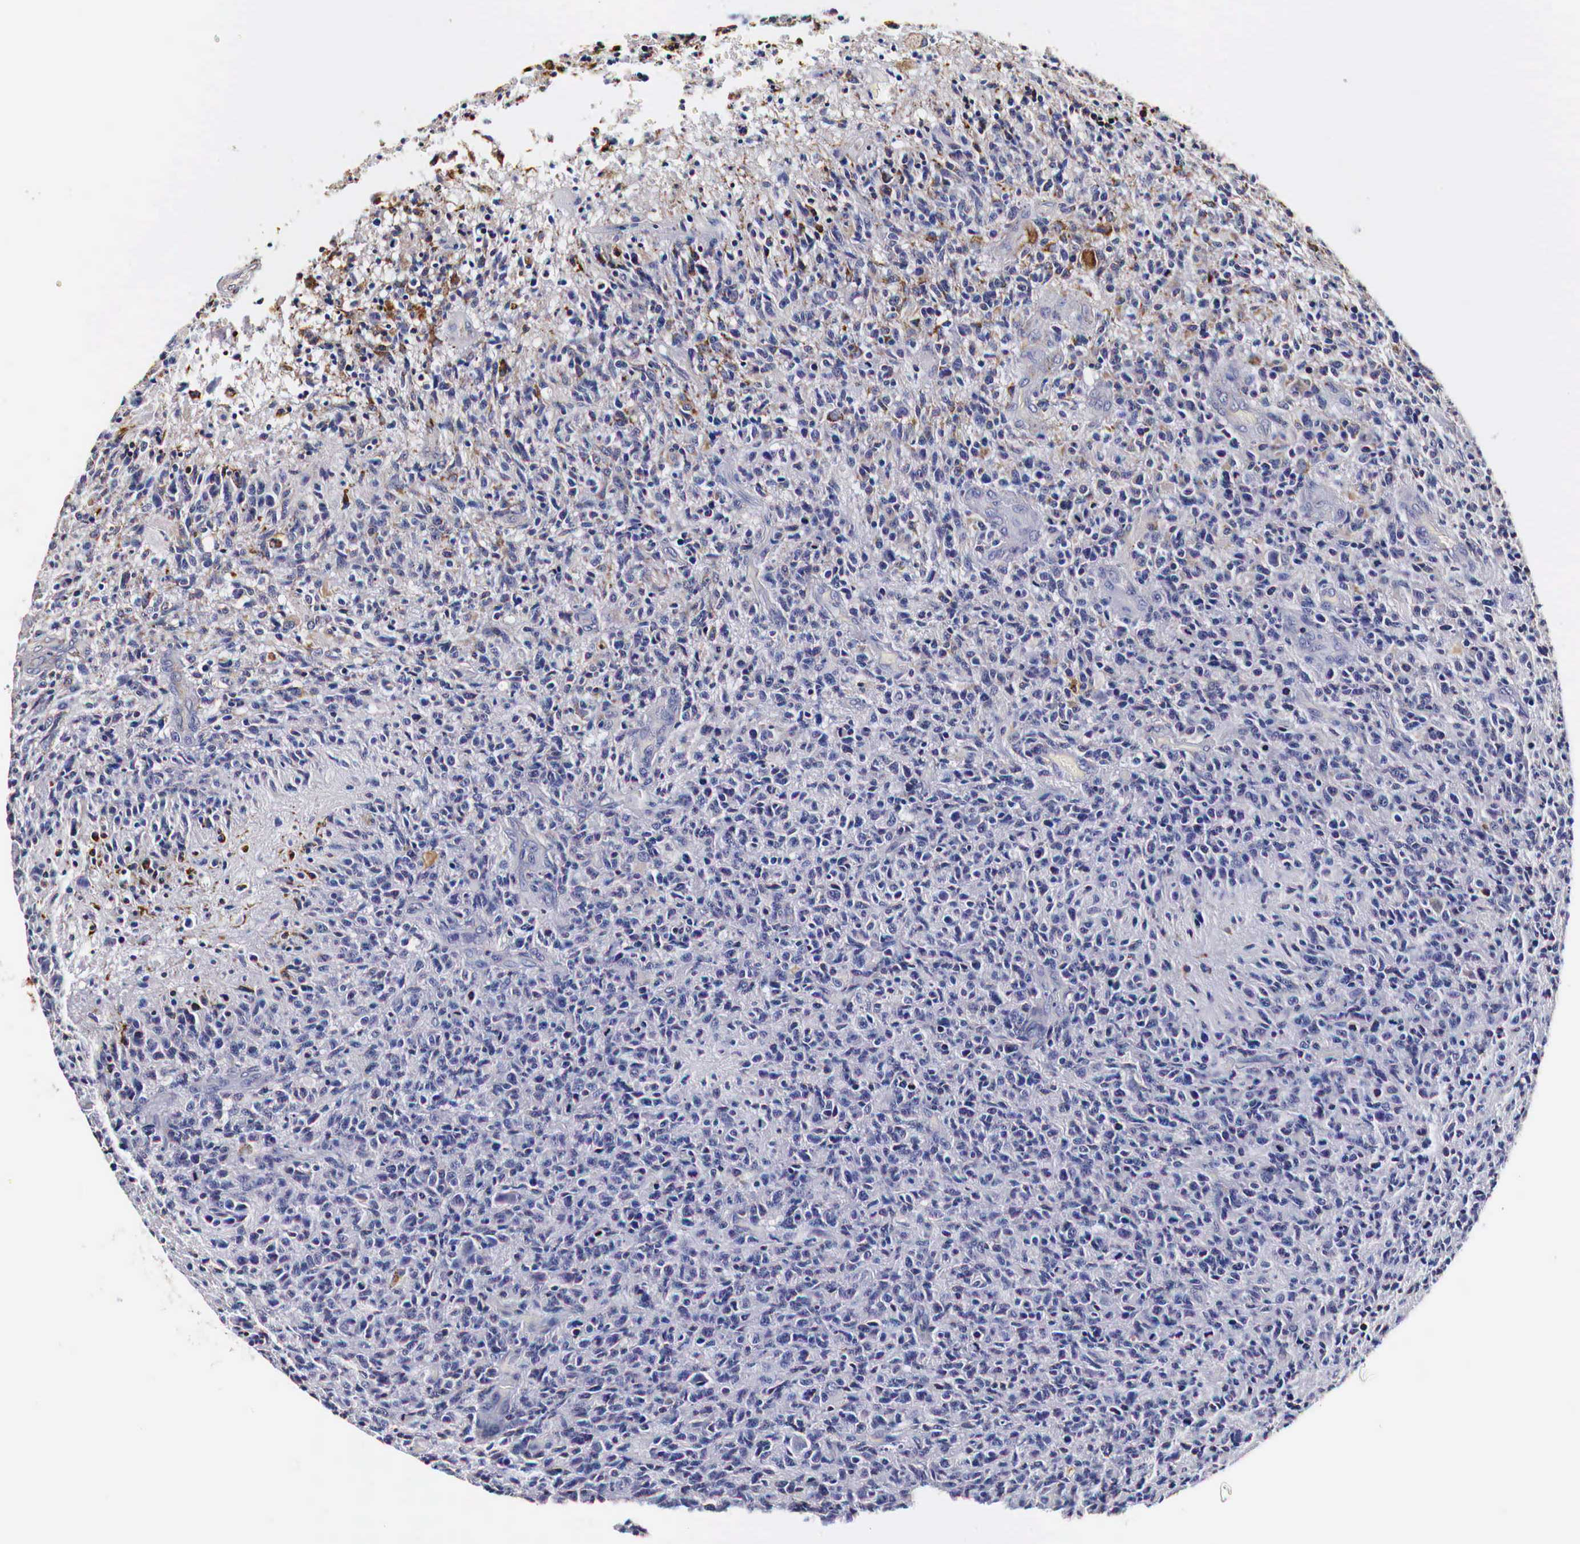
{"staining": {"intensity": "weak", "quantity": "<25%", "location": "cytoplasmic/membranous"}, "tissue": "glioma", "cell_type": "Tumor cells", "image_type": "cancer", "snomed": [{"axis": "morphology", "description": "Glioma, malignant, High grade"}, {"axis": "topography", "description": "Brain"}], "caption": "Tumor cells show no significant protein positivity in malignant high-grade glioma. (DAB (3,3'-diaminobenzidine) immunohistochemistry with hematoxylin counter stain).", "gene": "CKAP4", "patient": {"sex": "male", "age": 36}}